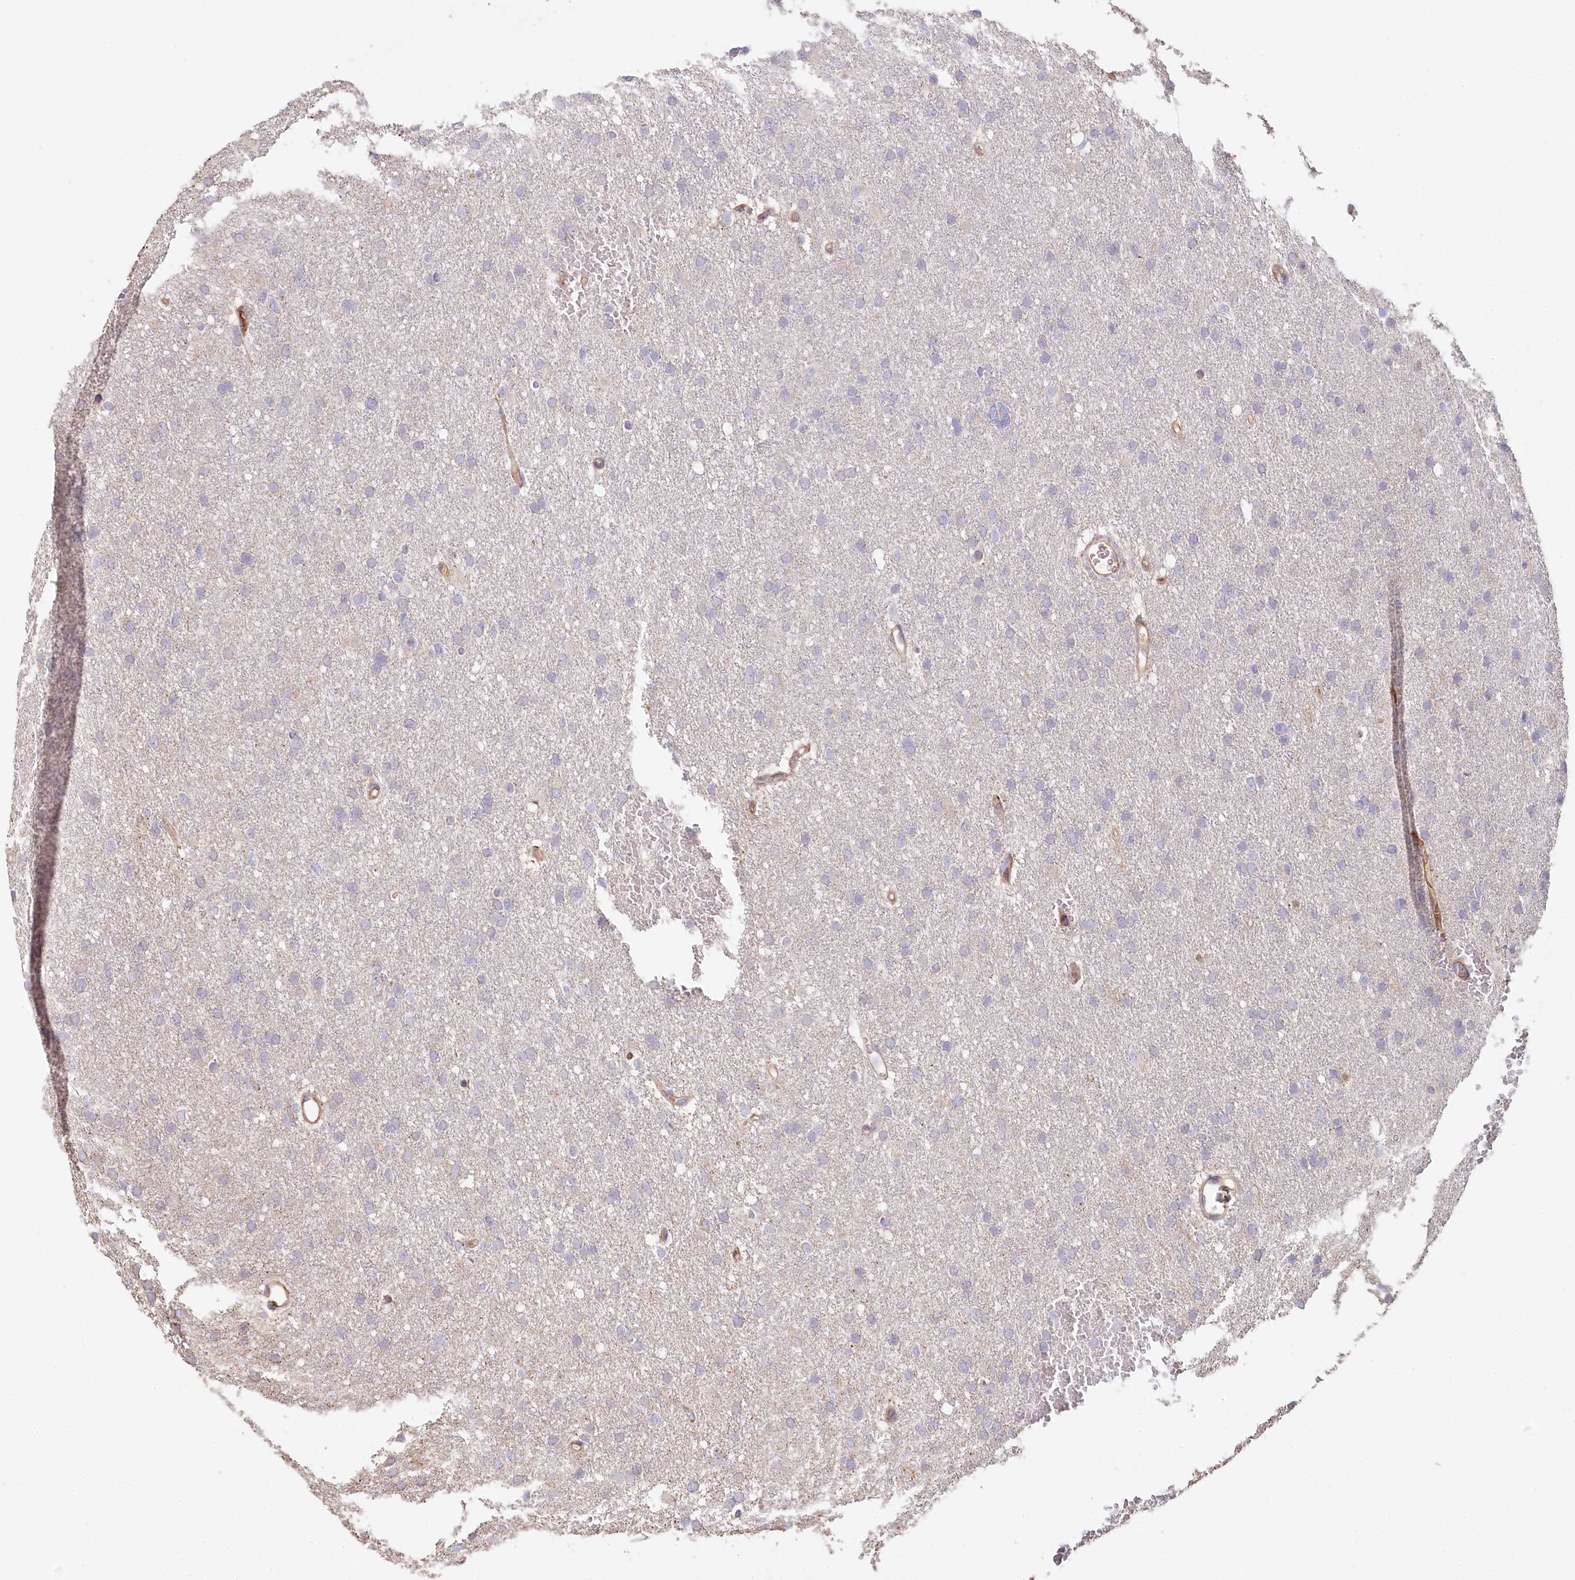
{"staining": {"intensity": "negative", "quantity": "none", "location": "none"}, "tissue": "glioma", "cell_type": "Tumor cells", "image_type": "cancer", "snomed": [{"axis": "morphology", "description": "Glioma, malignant, High grade"}, {"axis": "topography", "description": "Cerebral cortex"}], "caption": "A histopathology image of human glioma is negative for staining in tumor cells.", "gene": "RBP5", "patient": {"sex": "female", "age": 36}}